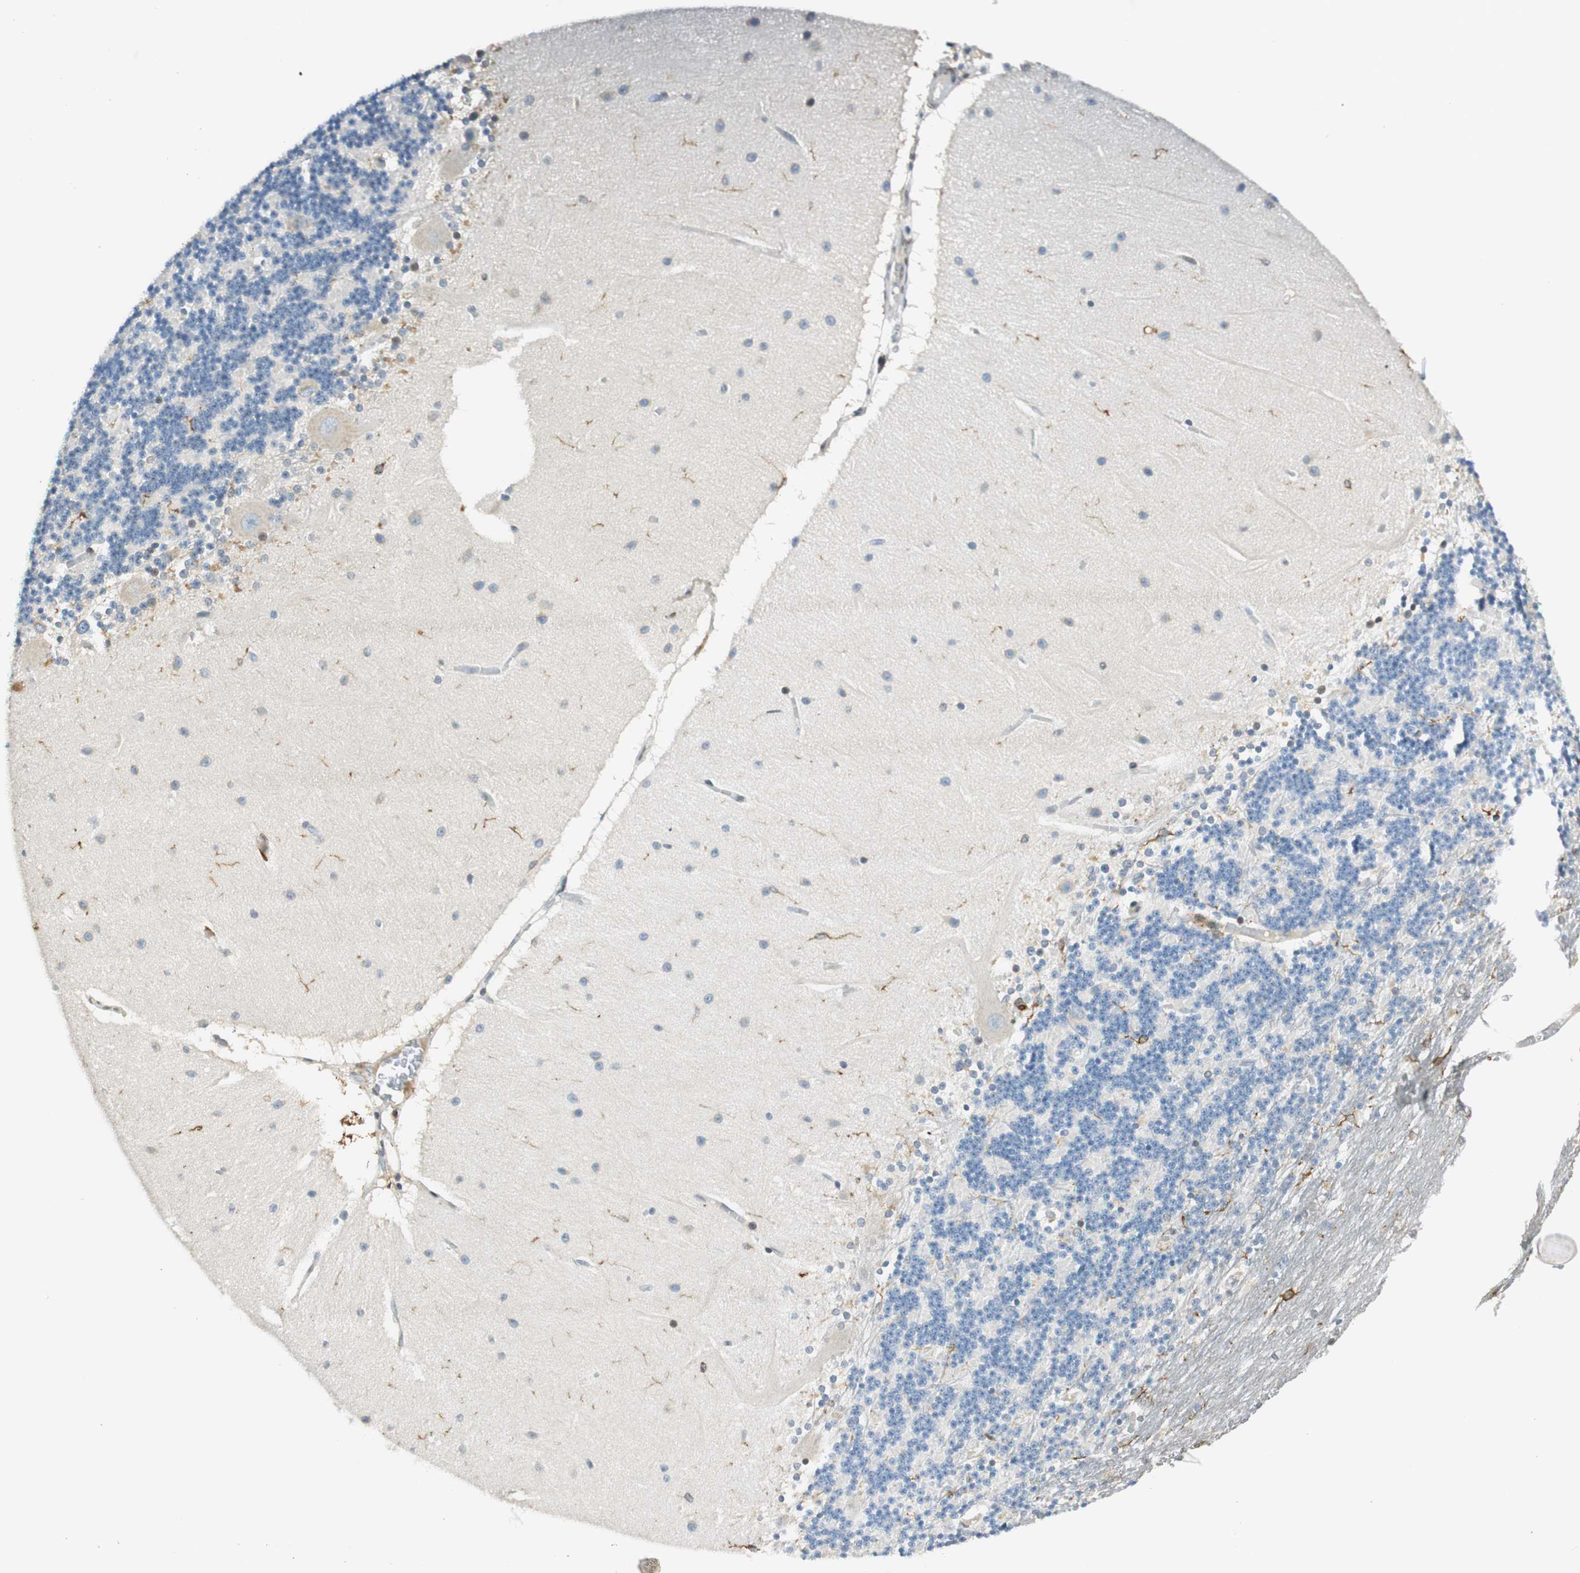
{"staining": {"intensity": "moderate", "quantity": "<25%", "location": "cytoplasmic/membranous"}, "tissue": "cerebellum", "cell_type": "Cells in granular layer", "image_type": "normal", "snomed": [{"axis": "morphology", "description": "Normal tissue, NOS"}, {"axis": "topography", "description": "Cerebellum"}], "caption": "The image demonstrates a brown stain indicating the presence of a protein in the cytoplasmic/membranous of cells in granular layer in cerebellum. The staining was performed using DAB (3,3'-diaminobenzidine), with brown indicating positive protein expression. Nuclei are stained blue with hematoxylin.", "gene": "TMEM260", "patient": {"sex": "female", "age": 54}}